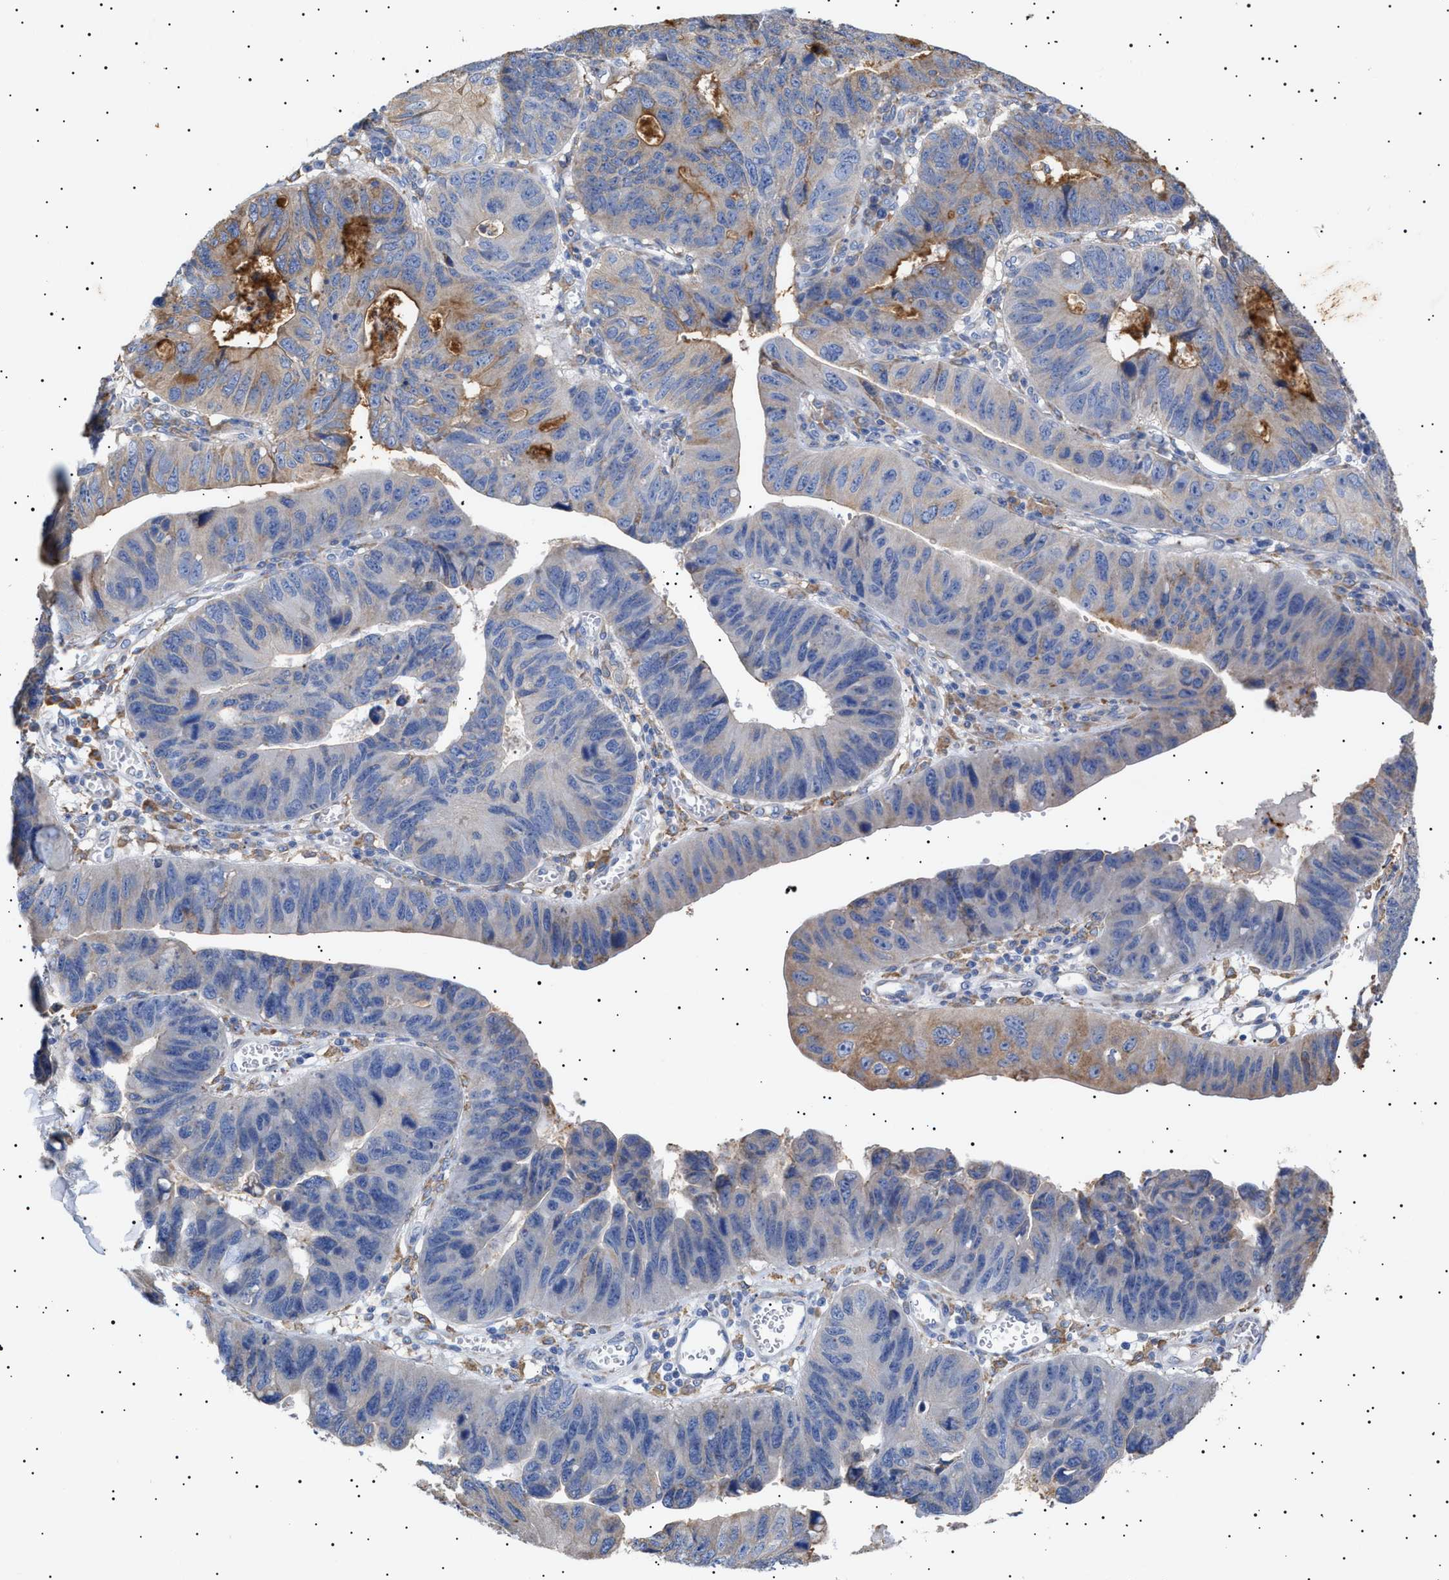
{"staining": {"intensity": "moderate", "quantity": "<25%", "location": "cytoplasmic/membranous"}, "tissue": "stomach cancer", "cell_type": "Tumor cells", "image_type": "cancer", "snomed": [{"axis": "morphology", "description": "Adenocarcinoma, NOS"}, {"axis": "topography", "description": "Stomach"}], "caption": "A photomicrograph of human stomach adenocarcinoma stained for a protein exhibits moderate cytoplasmic/membranous brown staining in tumor cells. The protein is shown in brown color, while the nuclei are stained blue.", "gene": "ERCC6L2", "patient": {"sex": "male", "age": 59}}